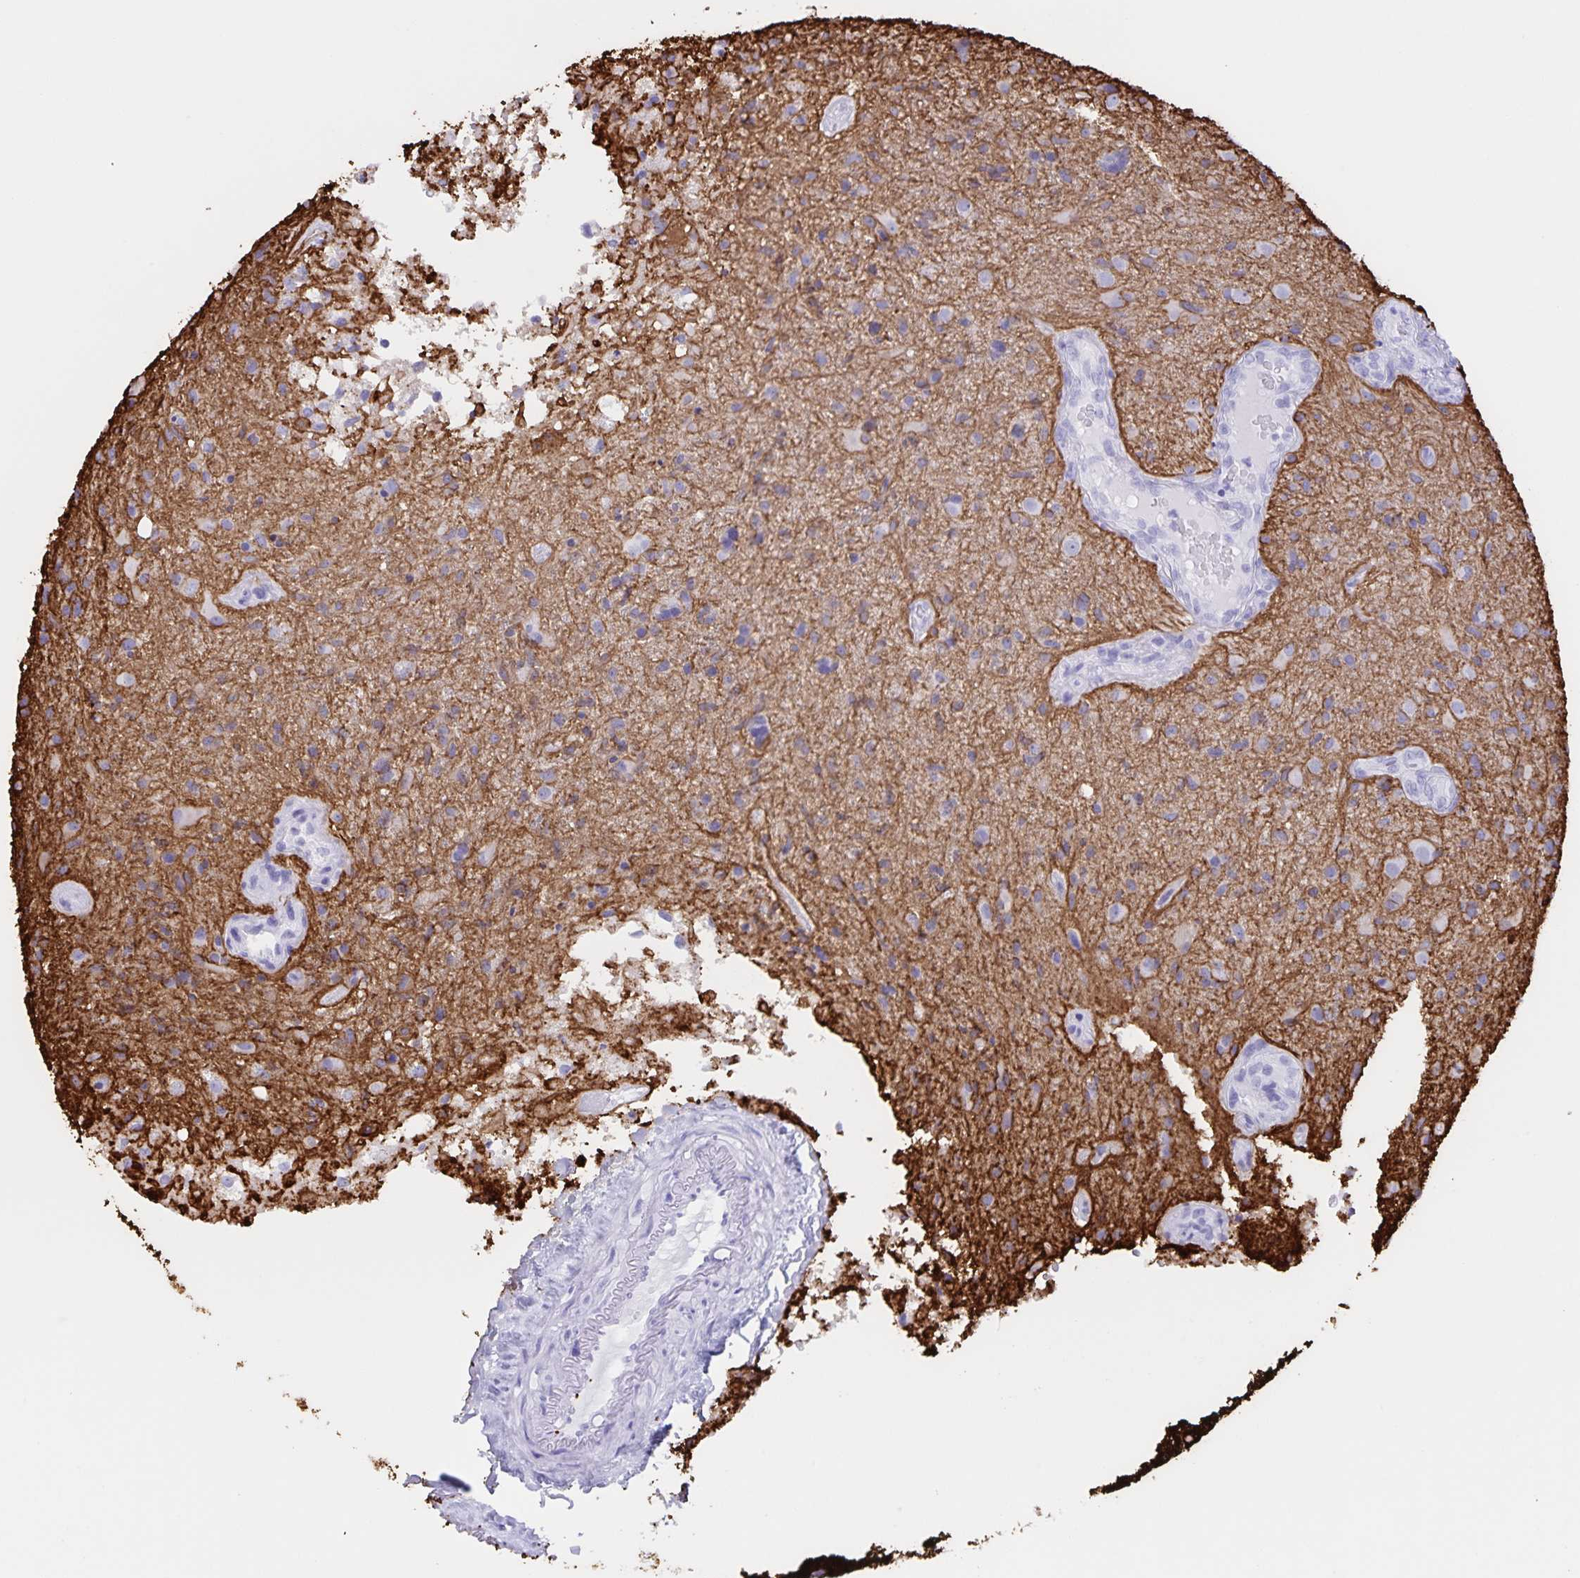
{"staining": {"intensity": "negative", "quantity": "none", "location": "none"}, "tissue": "glioma", "cell_type": "Tumor cells", "image_type": "cancer", "snomed": [{"axis": "morphology", "description": "Glioma, malignant, High grade"}, {"axis": "topography", "description": "Brain"}], "caption": "Tumor cells are negative for brown protein staining in malignant glioma (high-grade).", "gene": "AQP4", "patient": {"sex": "male", "age": 55}}